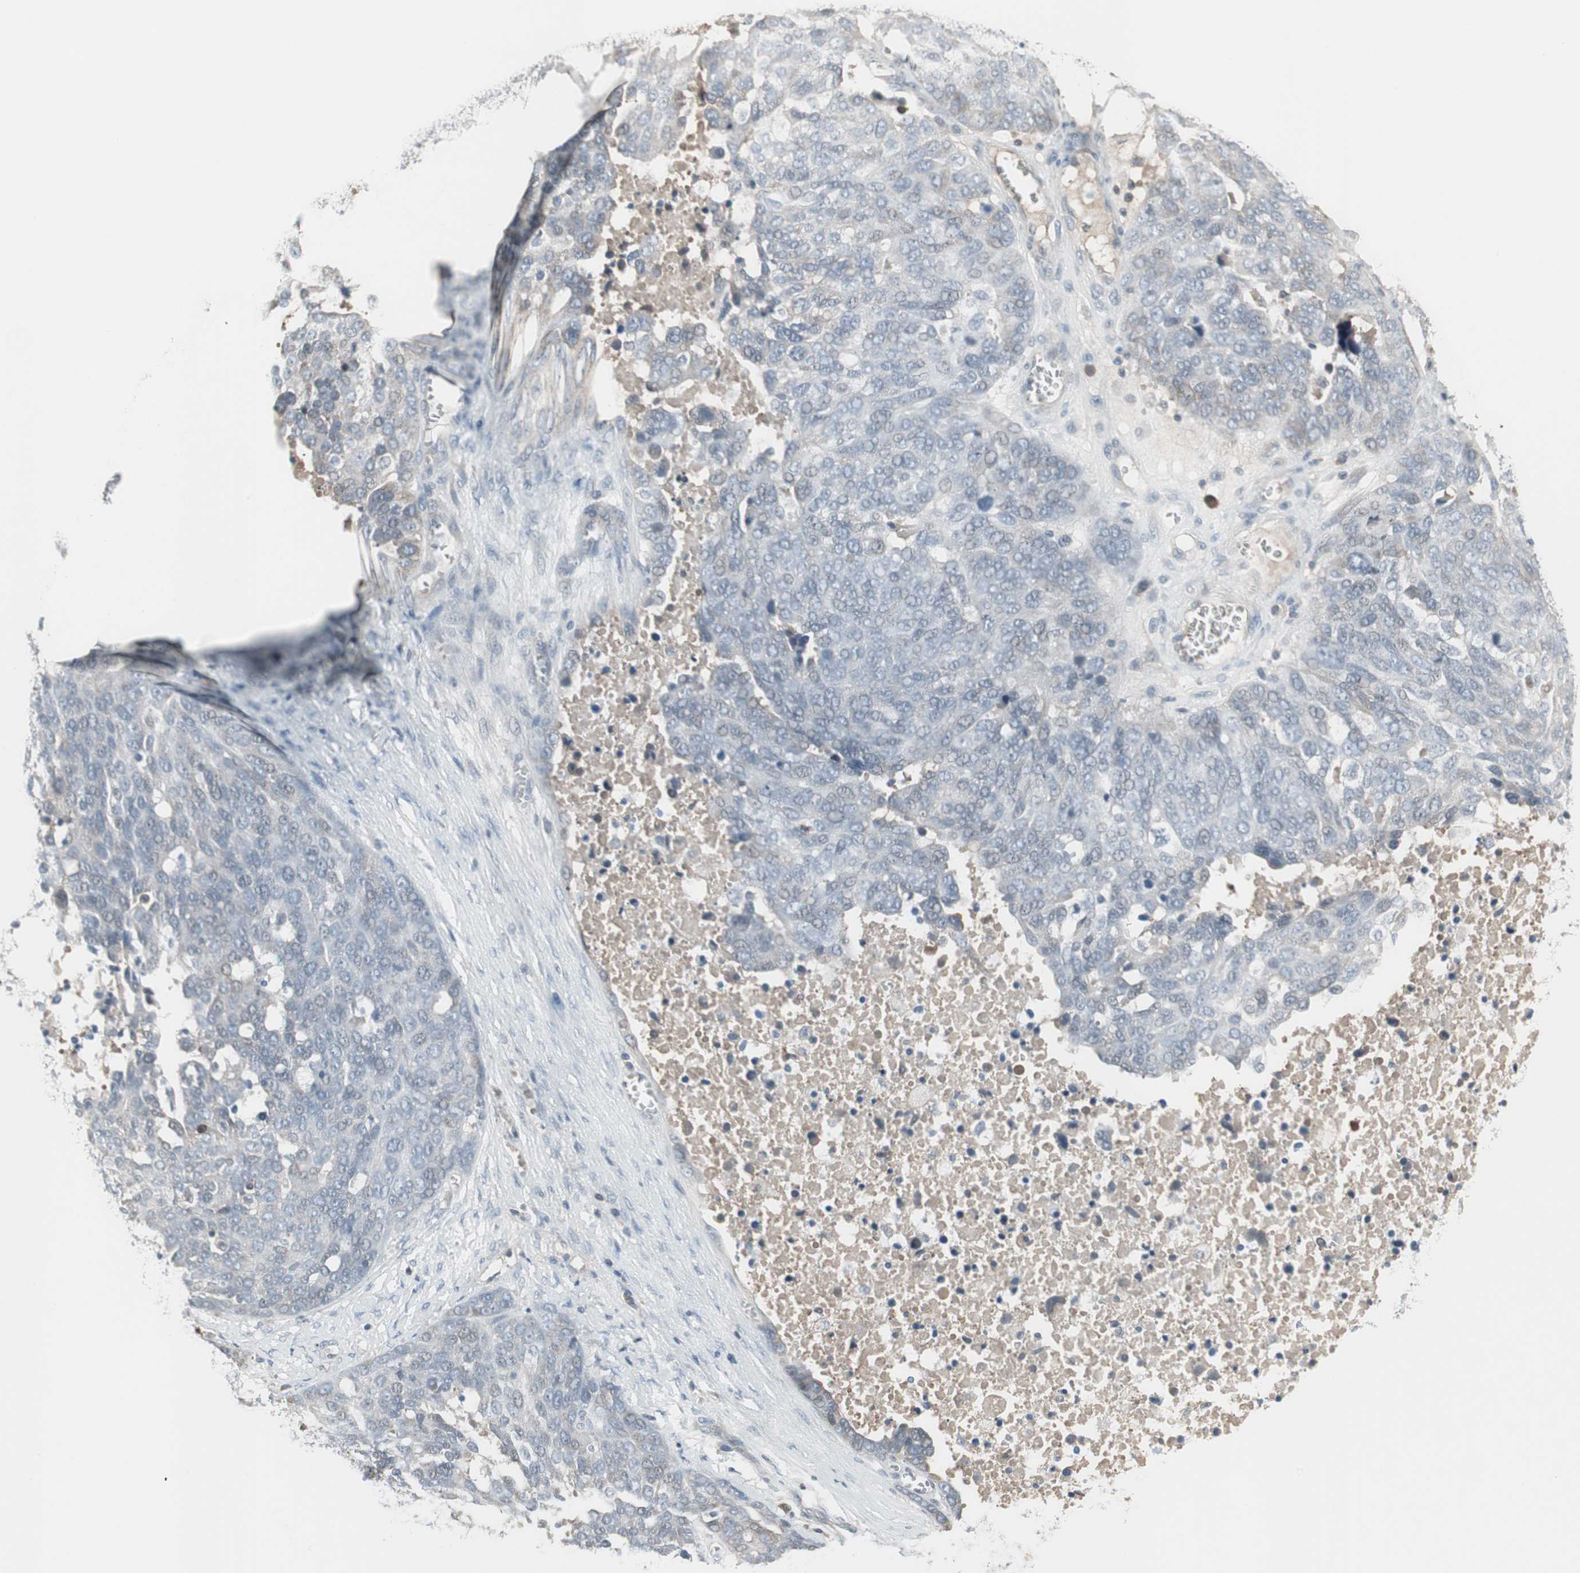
{"staining": {"intensity": "negative", "quantity": "none", "location": "none"}, "tissue": "ovarian cancer", "cell_type": "Tumor cells", "image_type": "cancer", "snomed": [{"axis": "morphology", "description": "Cystadenocarcinoma, serous, NOS"}, {"axis": "topography", "description": "Ovary"}], "caption": "There is no significant expression in tumor cells of serous cystadenocarcinoma (ovarian).", "gene": "ZSCAN32", "patient": {"sex": "female", "age": 44}}